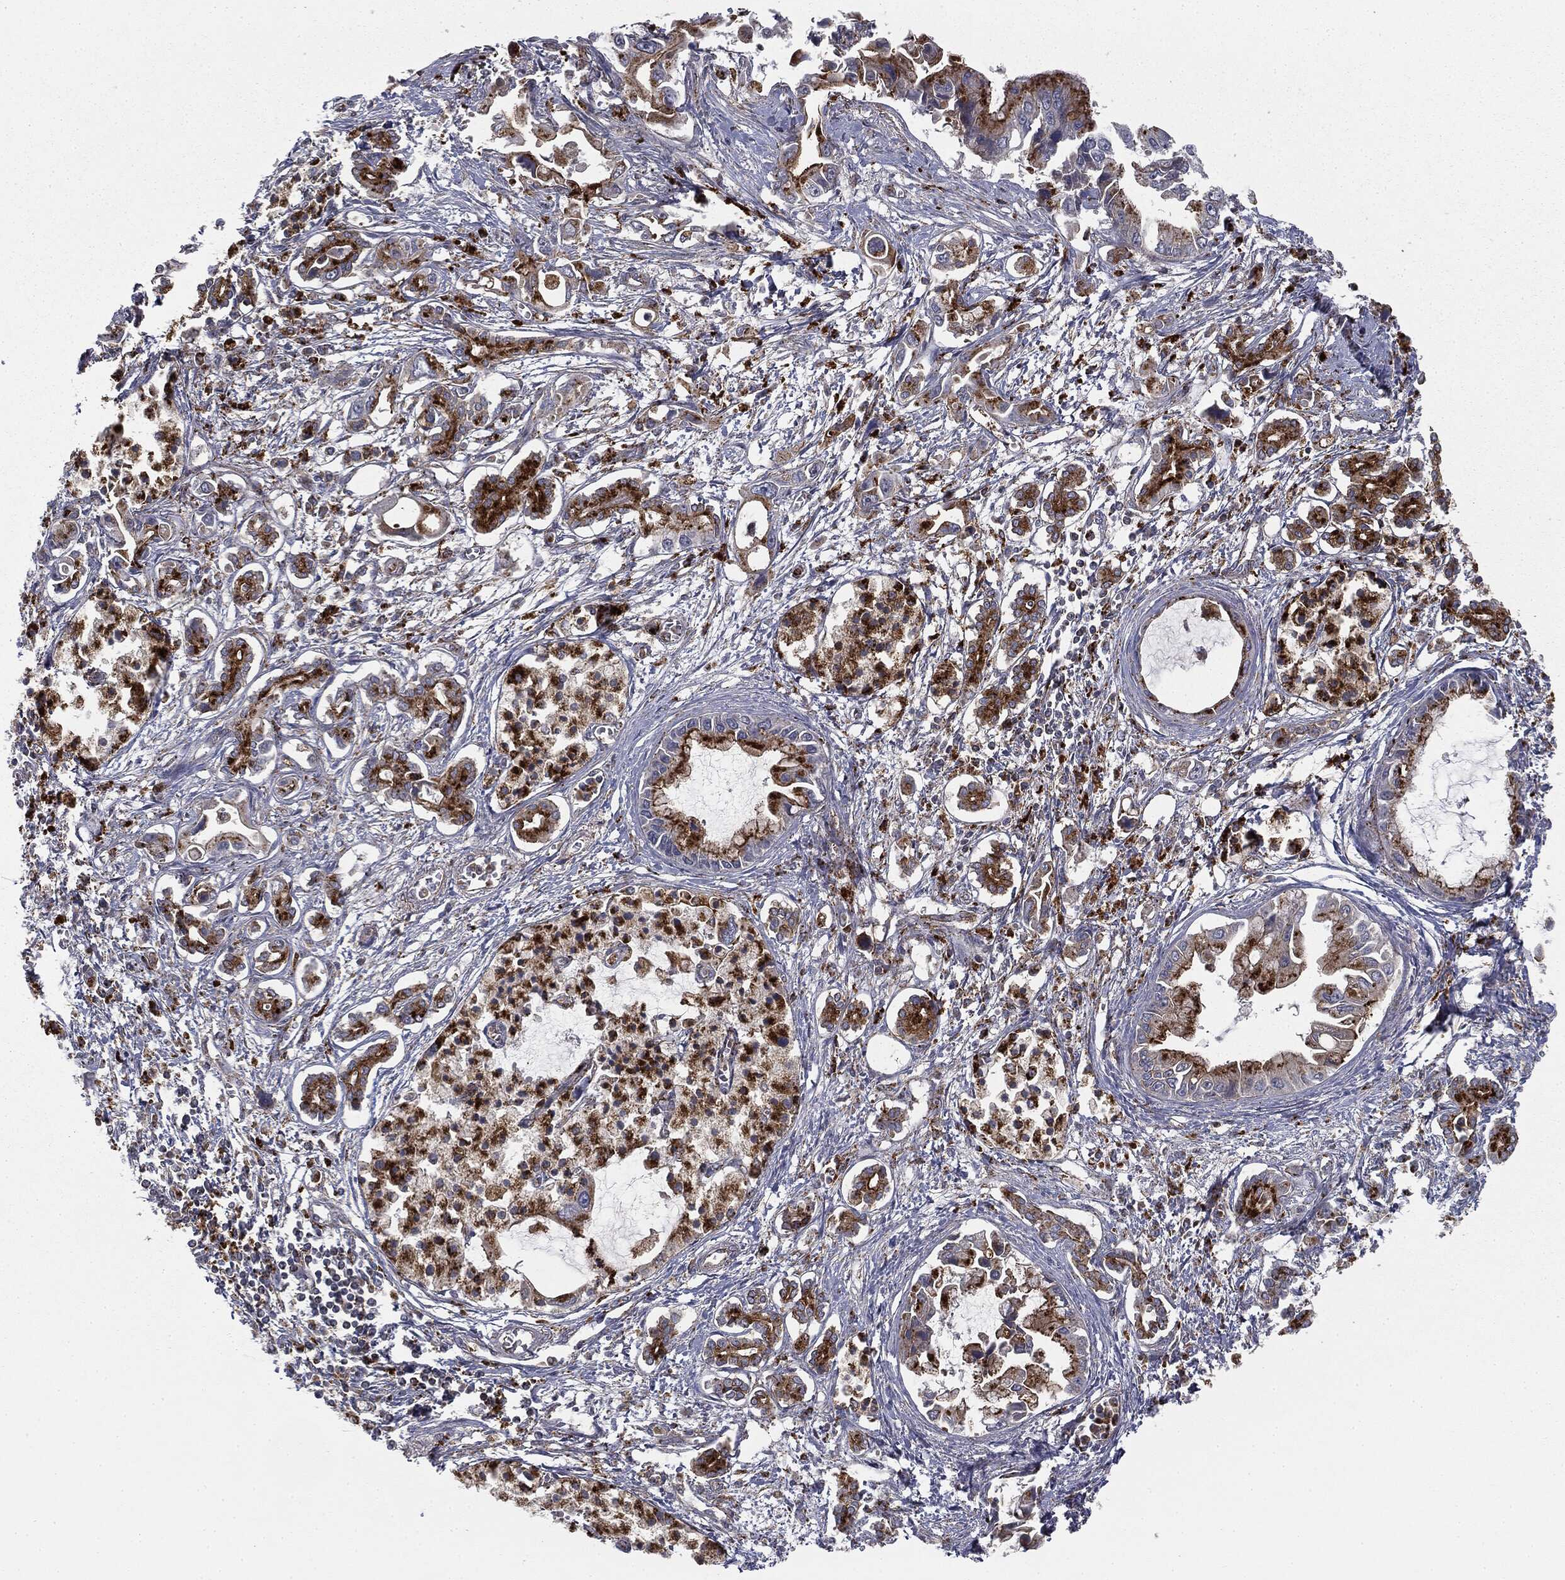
{"staining": {"intensity": "strong", "quantity": ">75%", "location": "cytoplasmic/membranous"}, "tissue": "pancreatic cancer", "cell_type": "Tumor cells", "image_type": "cancer", "snomed": [{"axis": "morphology", "description": "Adenocarcinoma, NOS"}, {"axis": "topography", "description": "Pancreas"}], "caption": "Brown immunohistochemical staining in adenocarcinoma (pancreatic) exhibits strong cytoplasmic/membranous expression in approximately >75% of tumor cells.", "gene": "CTSA", "patient": {"sex": "male", "age": 84}}